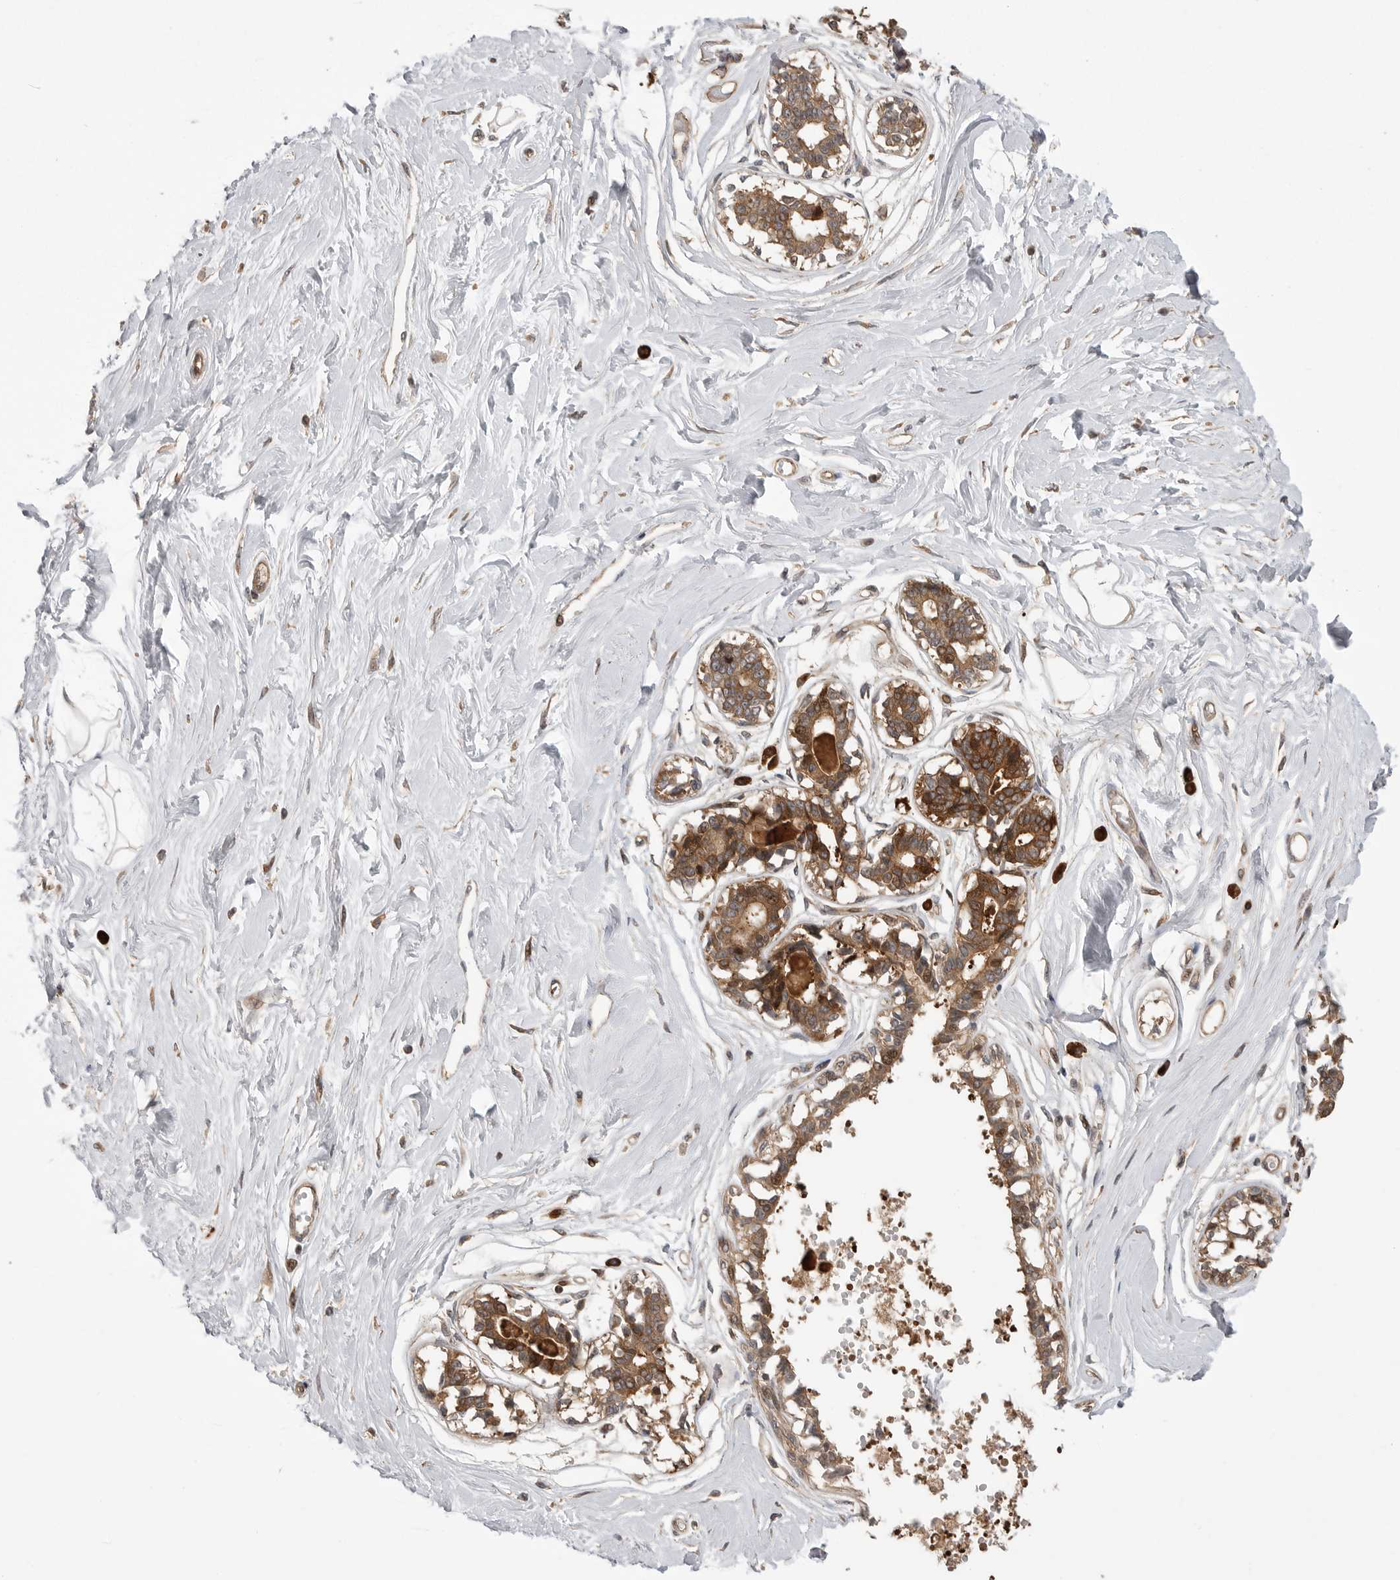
{"staining": {"intensity": "negative", "quantity": "none", "location": "none"}, "tissue": "breast", "cell_type": "Adipocytes", "image_type": "normal", "snomed": [{"axis": "morphology", "description": "Normal tissue, NOS"}, {"axis": "topography", "description": "Breast"}], "caption": "The micrograph exhibits no staining of adipocytes in unremarkable breast.", "gene": "OXR1", "patient": {"sex": "female", "age": 45}}